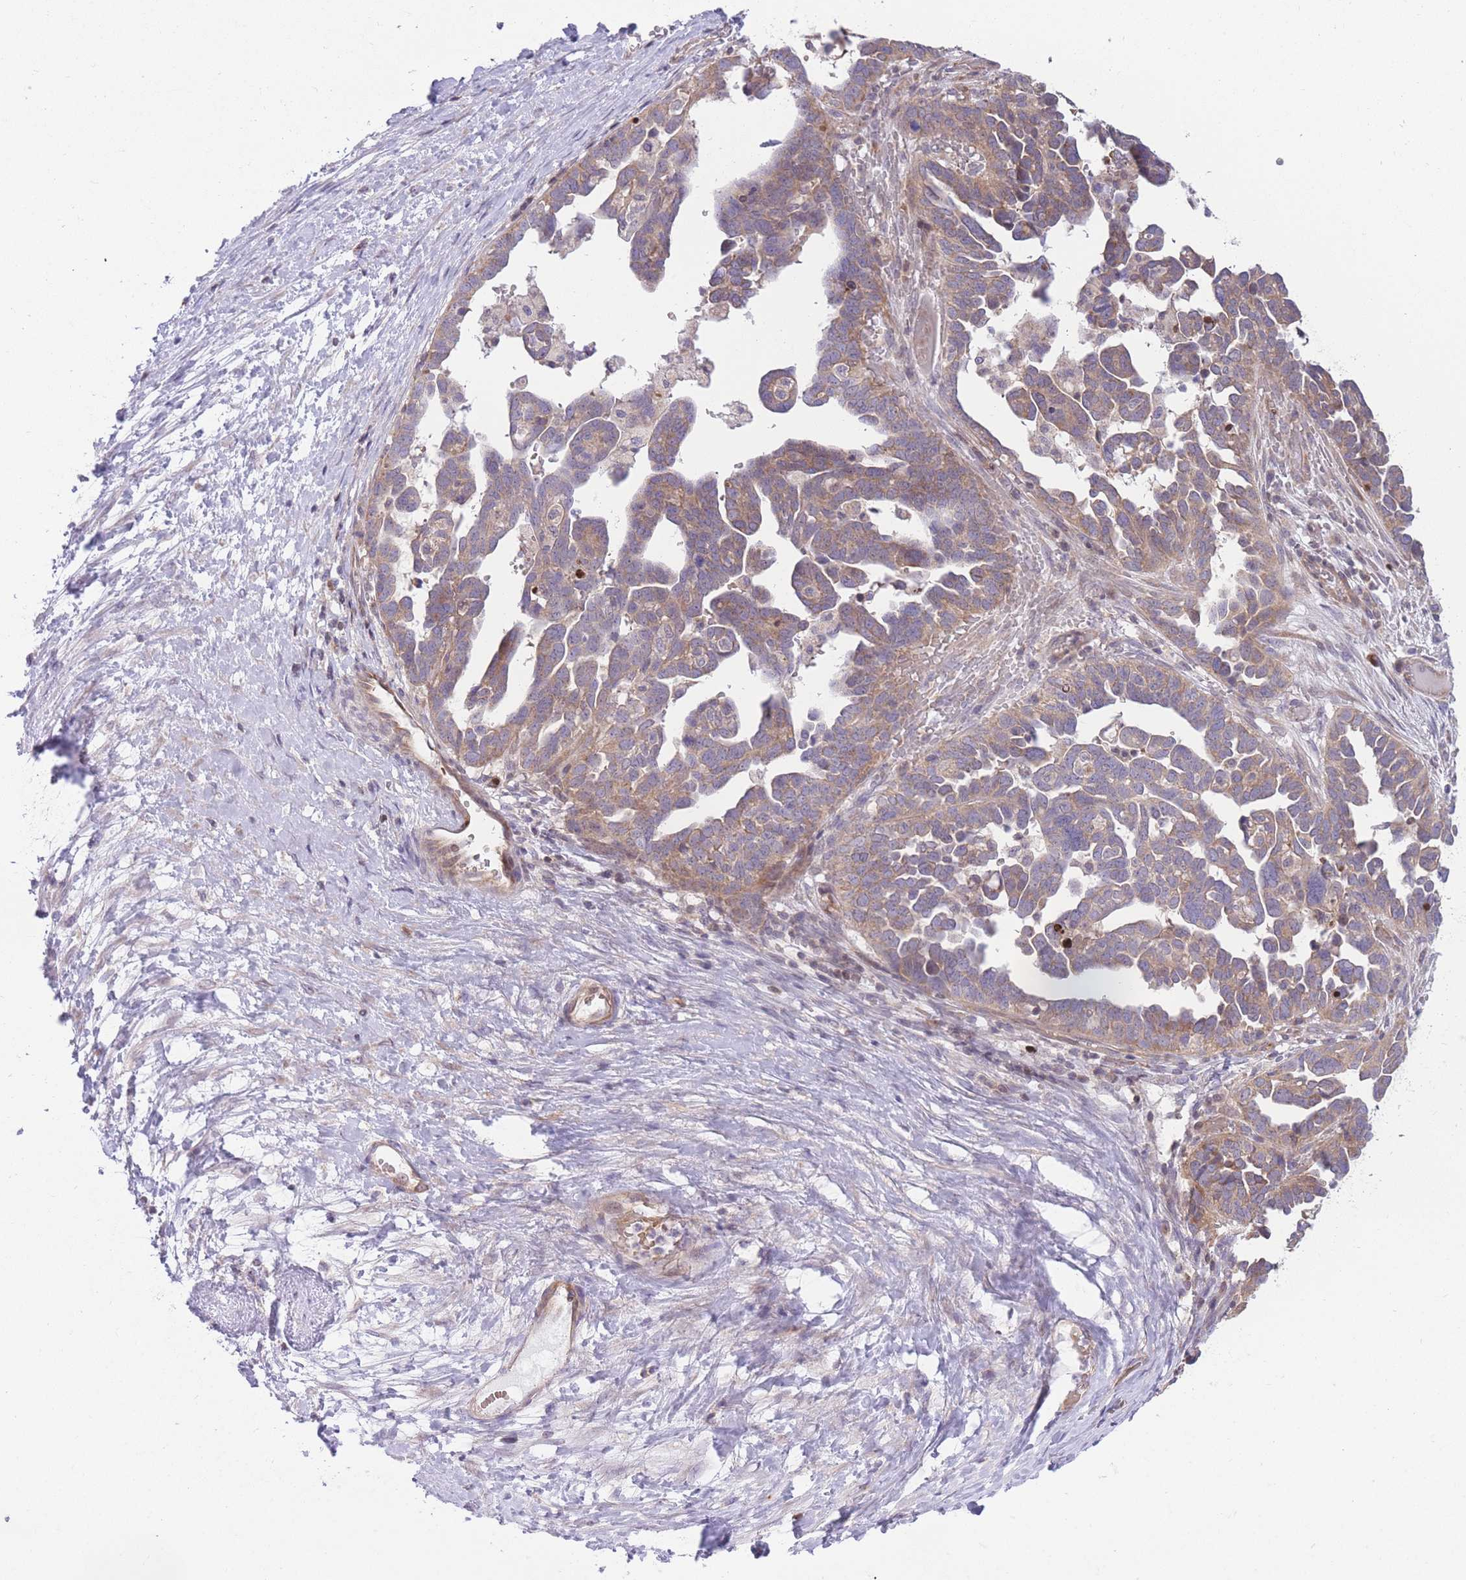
{"staining": {"intensity": "moderate", "quantity": ">75%", "location": "cytoplasmic/membranous"}, "tissue": "ovarian cancer", "cell_type": "Tumor cells", "image_type": "cancer", "snomed": [{"axis": "morphology", "description": "Cystadenocarcinoma, serous, NOS"}, {"axis": "topography", "description": "Ovary"}], "caption": "This is a histology image of immunohistochemistry staining of ovarian cancer (serous cystadenocarcinoma), which shows moderate staining in the cytoplasmic/membranous of tumor cells.", "gene": "BOLA2B", "patient": {"sex": "female", "age": 54}}